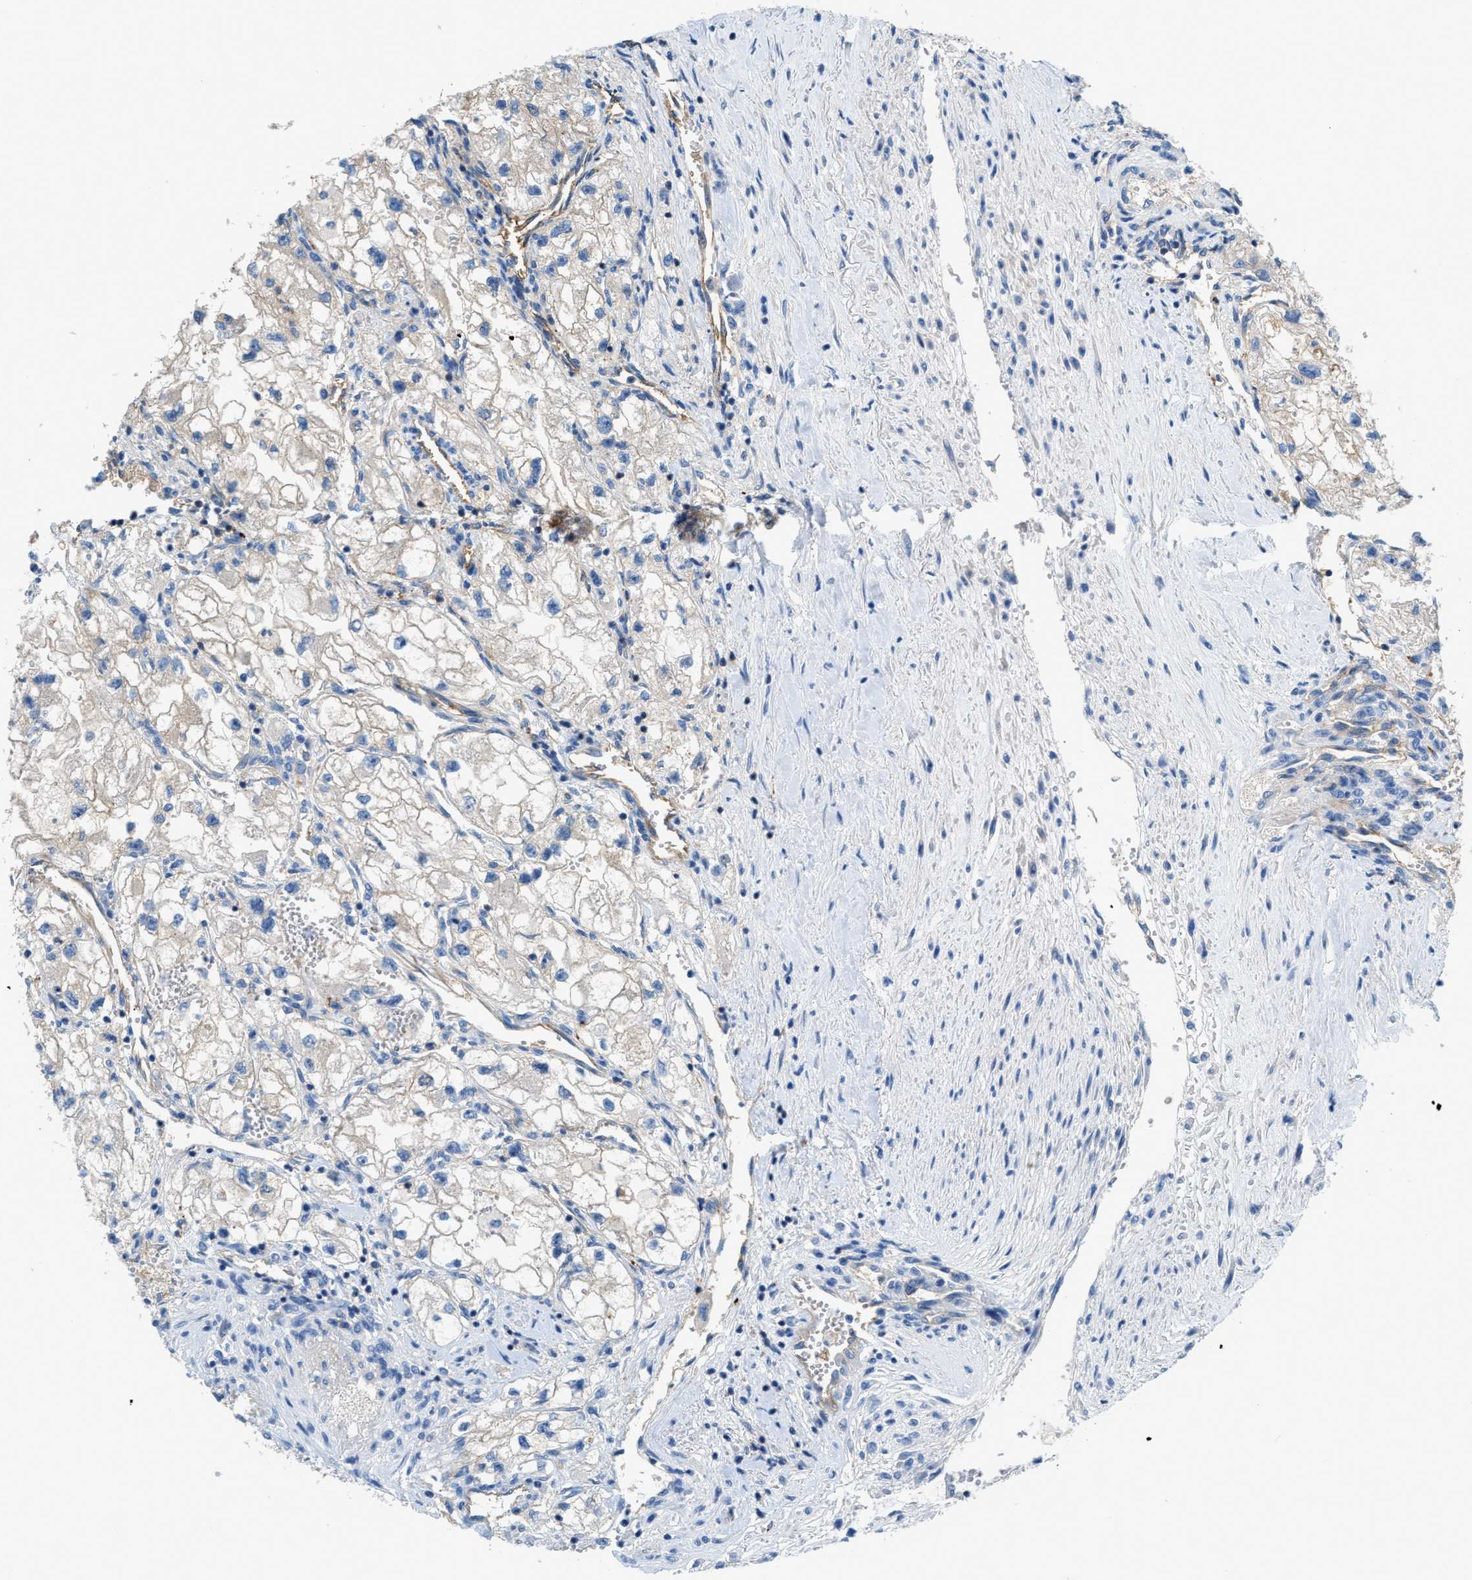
{"staining": {"intensity": "negative", "quantity": "none", "location": "none"}, "tissue": "renal cancer", "cell_type": "Tumor cells", "image_type": "cancer", "snomed": [{"axis": "morphology", "description": "Adenocarcinoma, NOS"}, {"axis": "topography", "description": "Kidney"}], "caption": "This is an immunohistochemistry micrograph of renal cancer. There is no expression in tumor cells.", "gene": "ORAI1", "patient": {"sex": "female", "age": 70}}